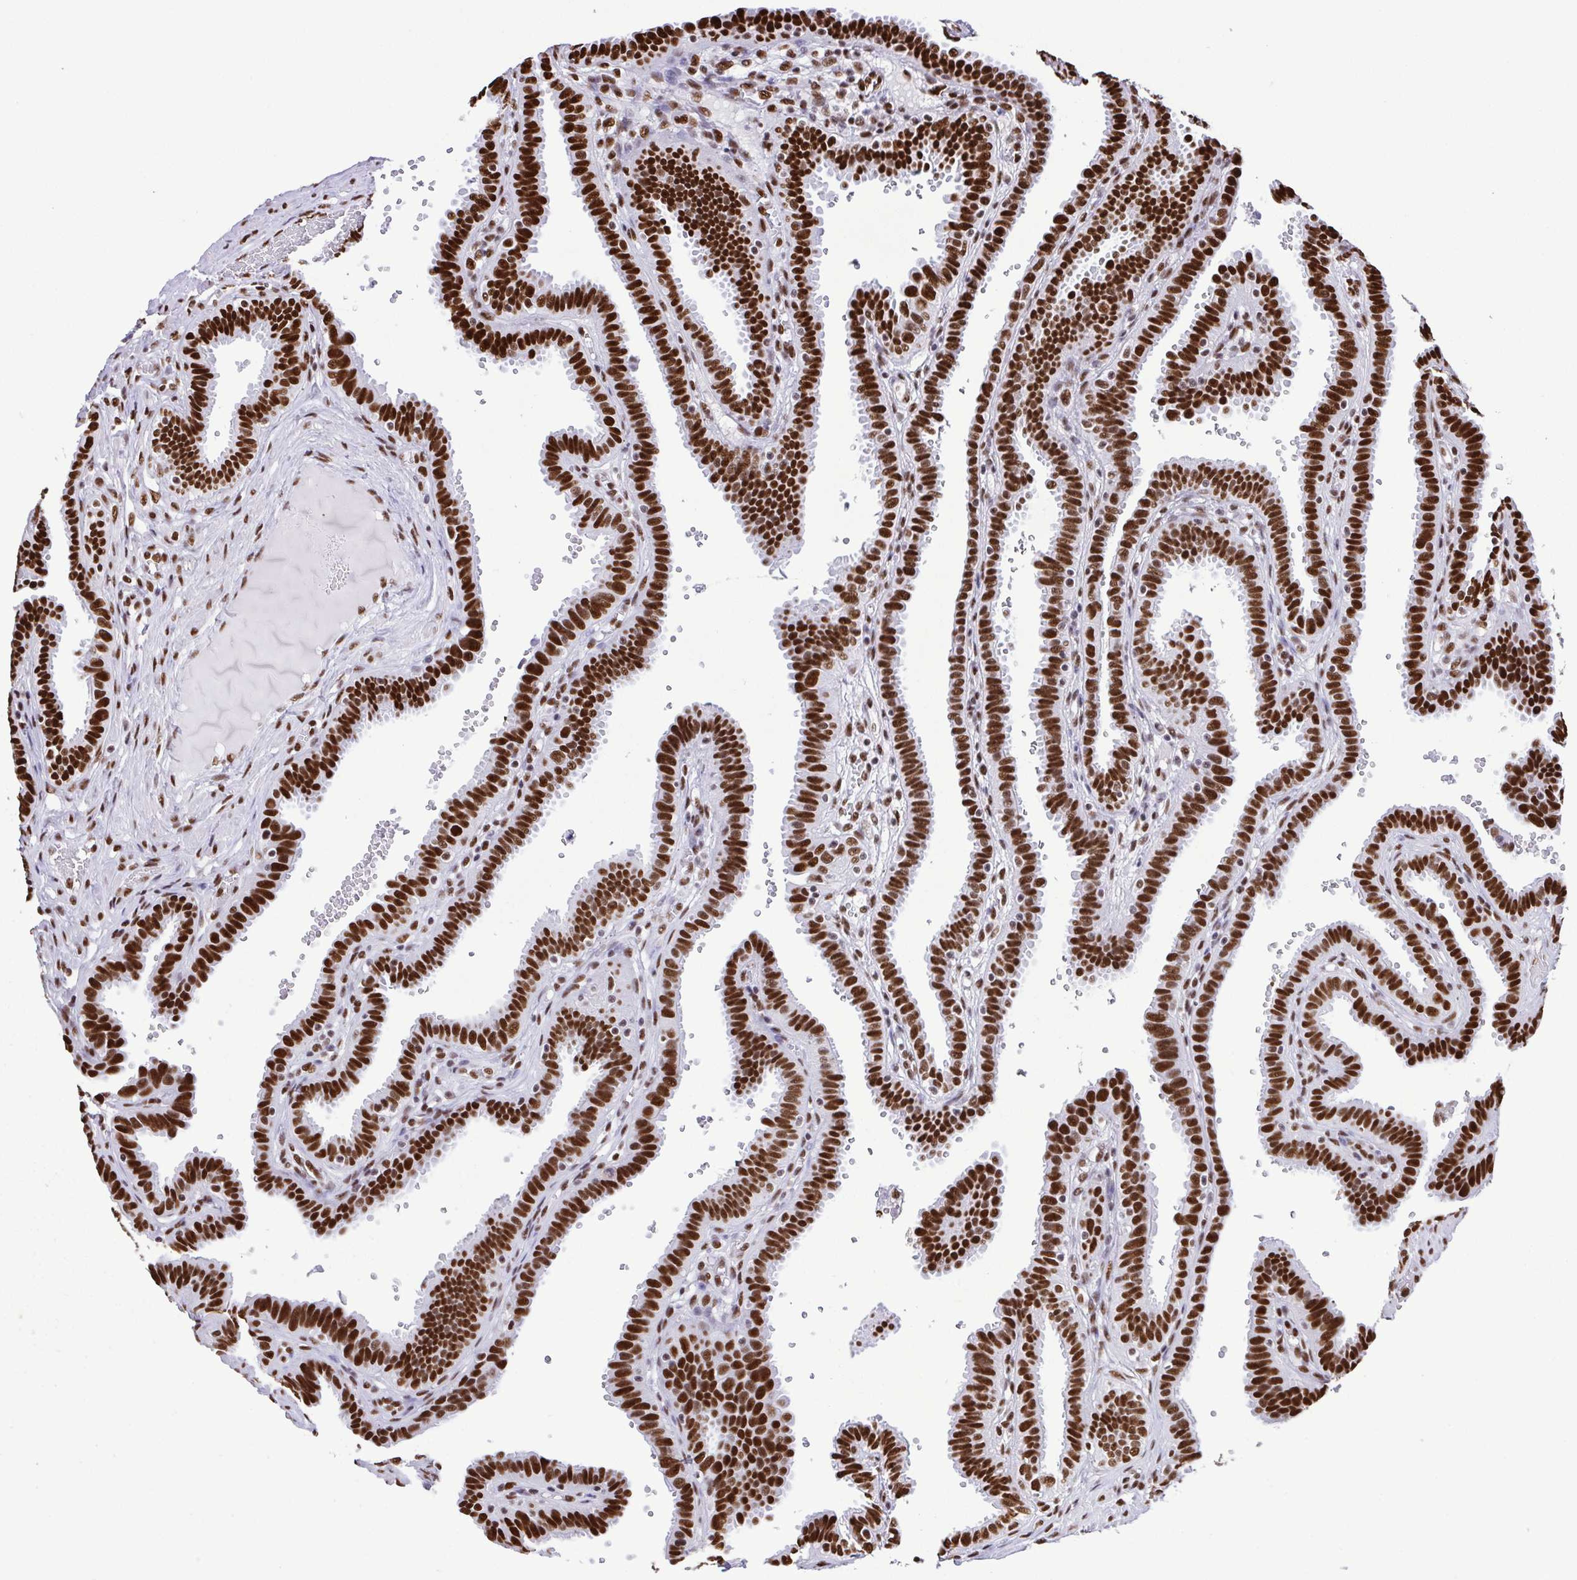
{"staining": {"intensity": "strong", "quantity": ">75%", "location": "nuclear"}, "tissue": "fallopian tube", "cell_type": "Glandular cells", "image_type": "normal", "snomed": [{"axis": "morphology", "description": "Normal tissue, NOS"}, {"axis": "topography", "description": "Fallopian tube"}], "caption": "About >75% of glandular cells in unremarkable fallopian tube exhibit strong nuclear protein expression as visualized by brown immunohistochemical staining.", "gene": "TRIM28", "patient": {"sex": "female", "age": 37}}